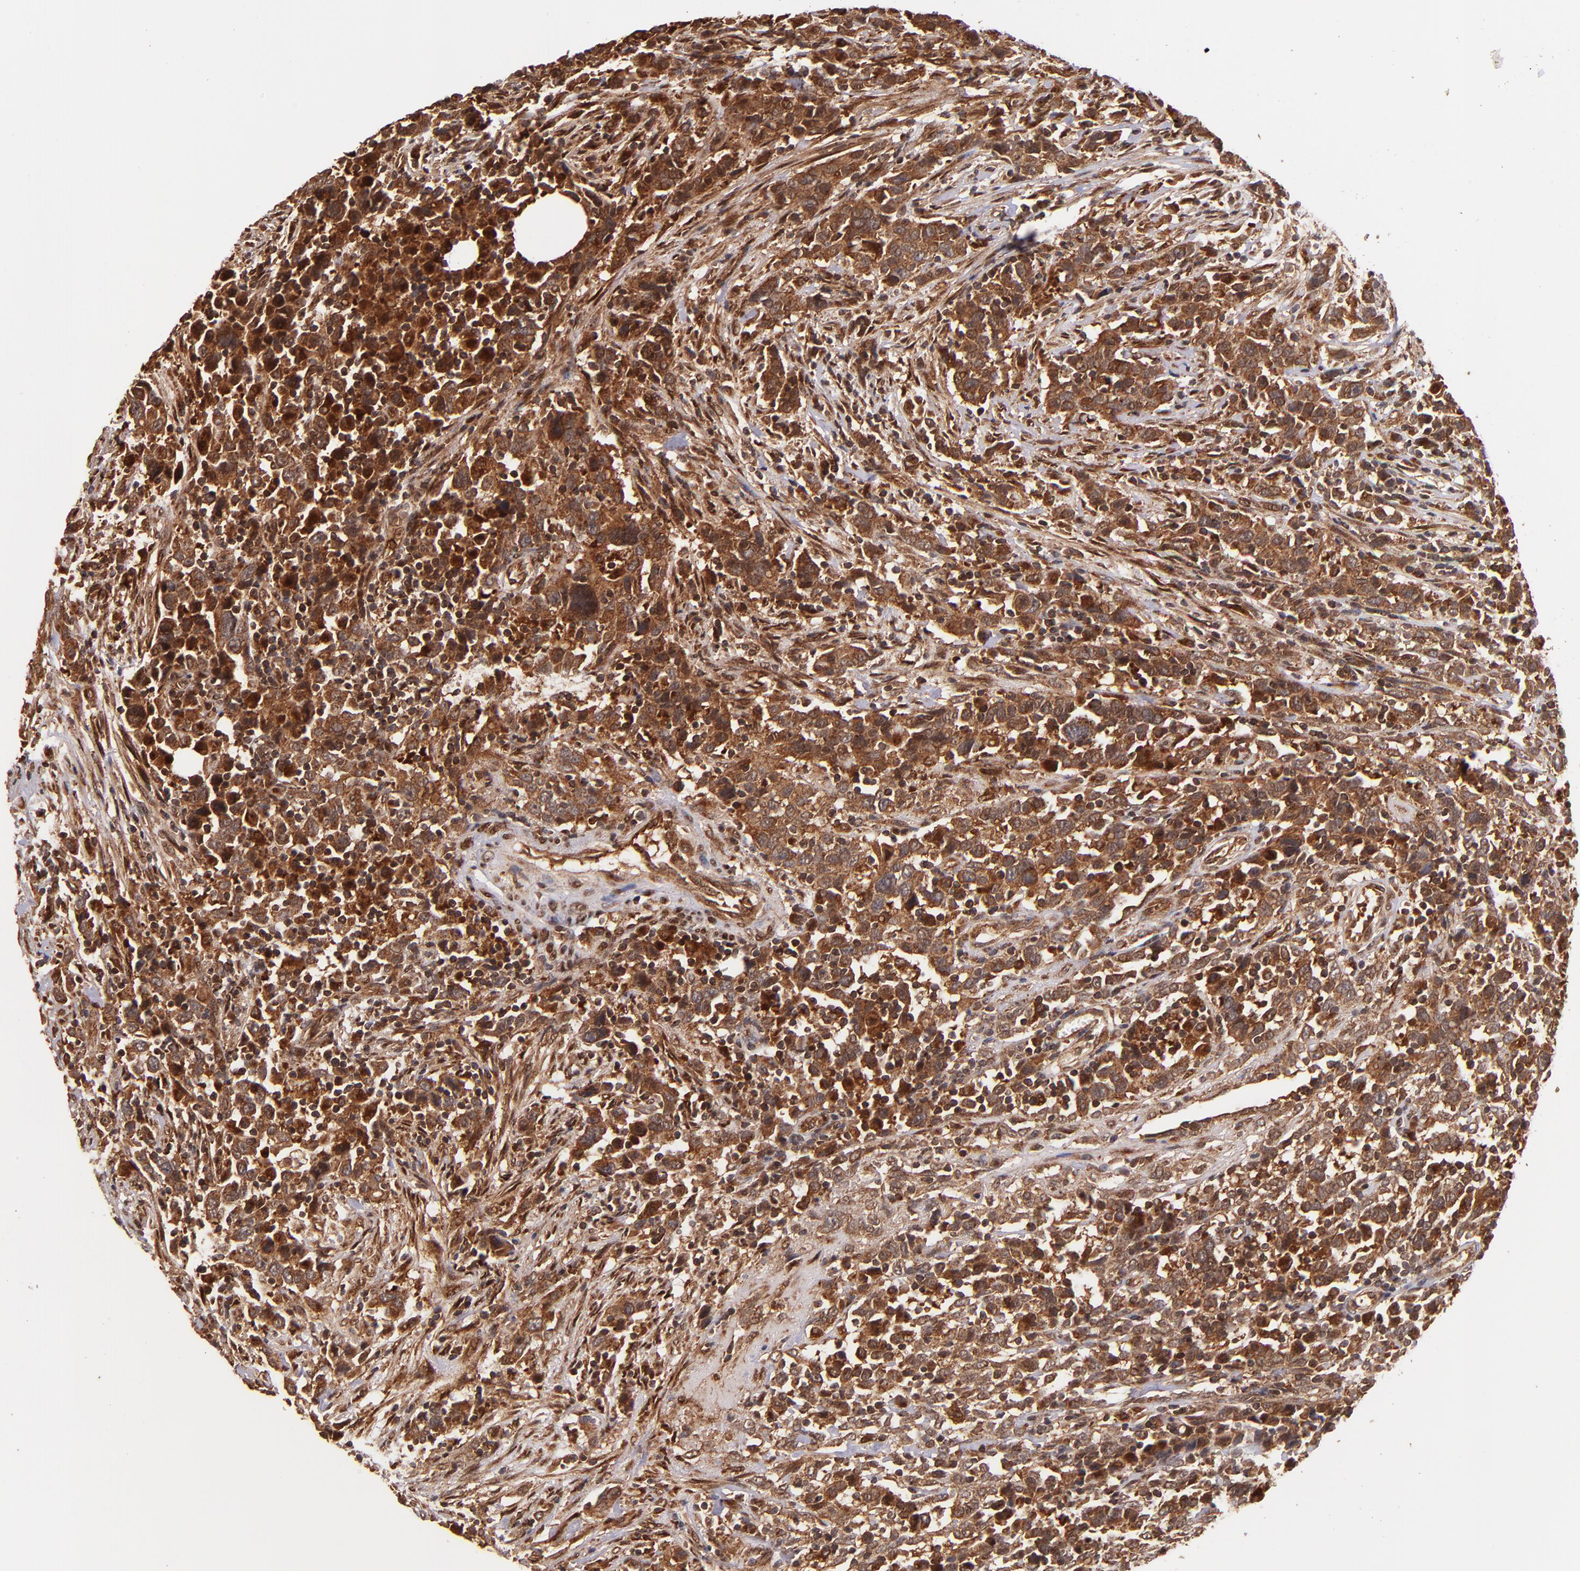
{"staining": {"intensity": "strong", "quantity": ">75%", "location": "cytoplasmic/membranous,nuclear"}, "tissue": "urothelial cancer", "cell_type": "Tumor cells", "image_type": "cancer", "snomed": [{"axis": "morphology", "description": "Urothelial carcinoma, High grade"}, {"axis": "topography", "description": "Urinary bladder"}], "caption": "Immunohistochemical staining of human urothelial cancer exhibits high levels of strong cytoplasmic/membranous and nuclear protein expression in about >75% of tumor cells.", "gene": "STX8", "patient": {"sex": "male", "age": 61}}